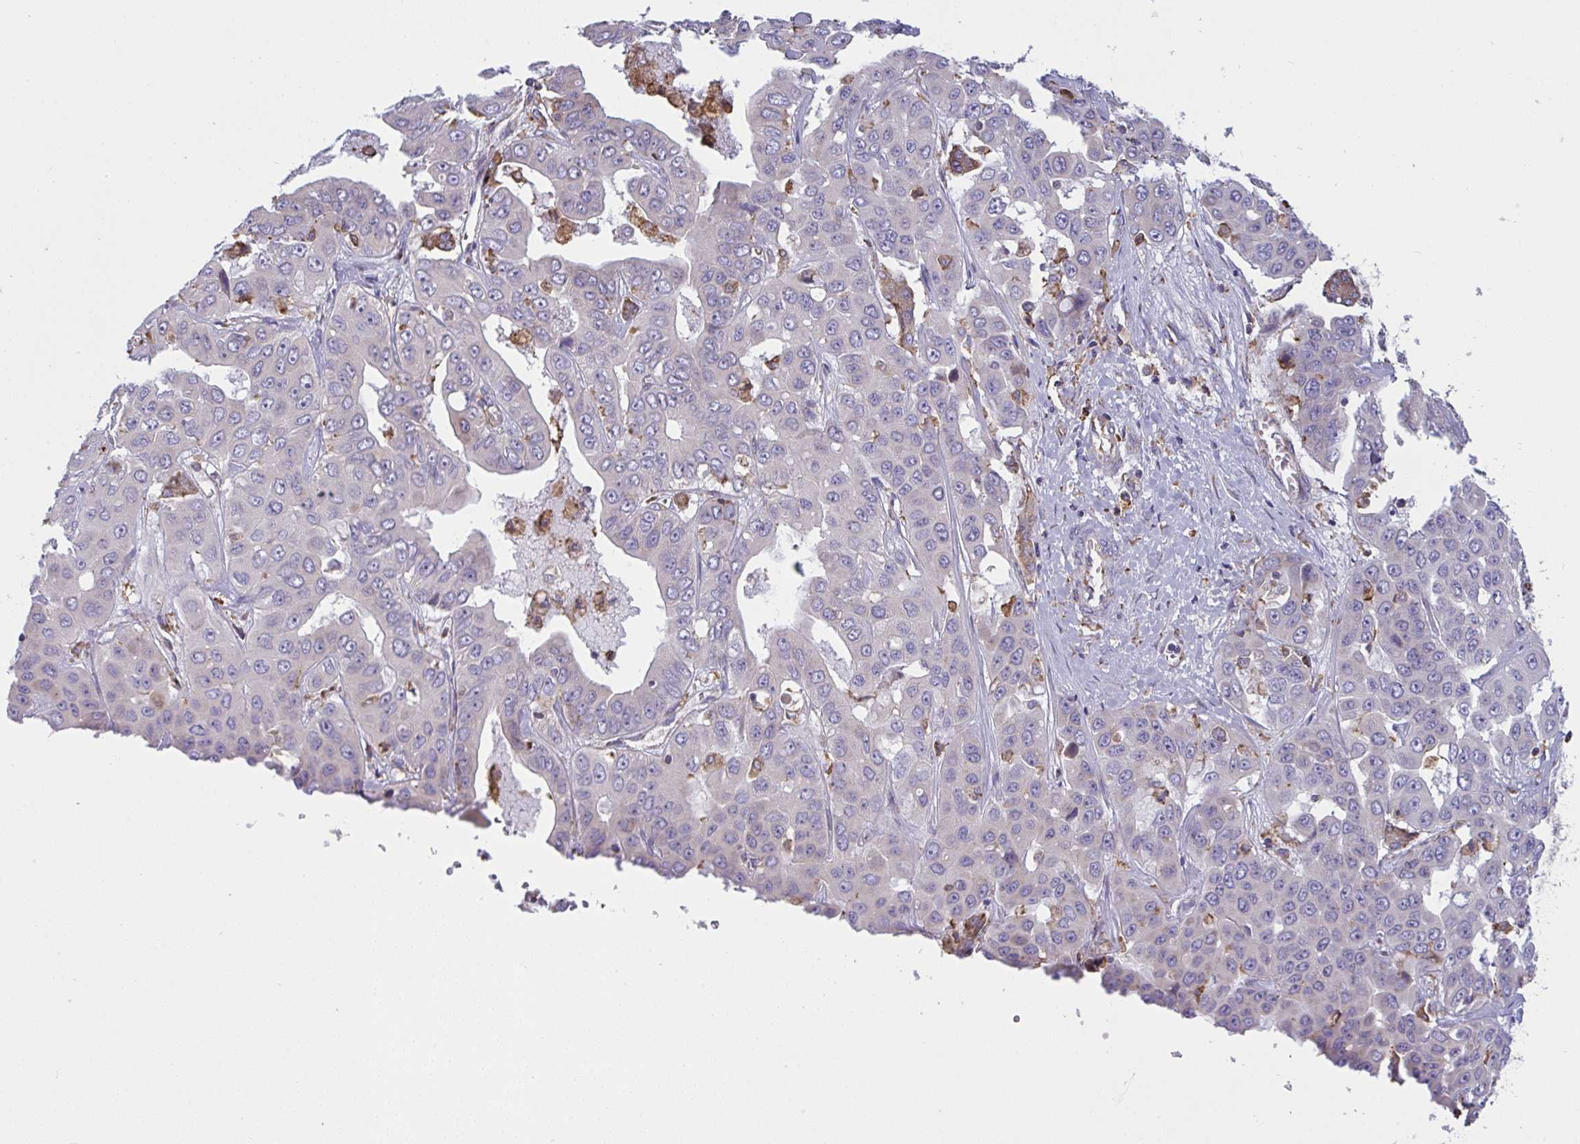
{"staining": {"intensity": "negative", "quantity": "none", "location": "none"}, "tissue": "liver cancer", "cell_type": "Tumor cells", "image_type": "cancer", "snomed": [{"axis": "morphology", "description": "Cholangiocarcinoma"}, {"axis": "topography", "description": "Liver"}], "caption": "Liver cancer (cholangiocarcinoma) was stained to show a protein in brown. There is no significant expression in tumor cells.", "gene": "MYMK", "patient": {"sex": "female", "age": 52}}